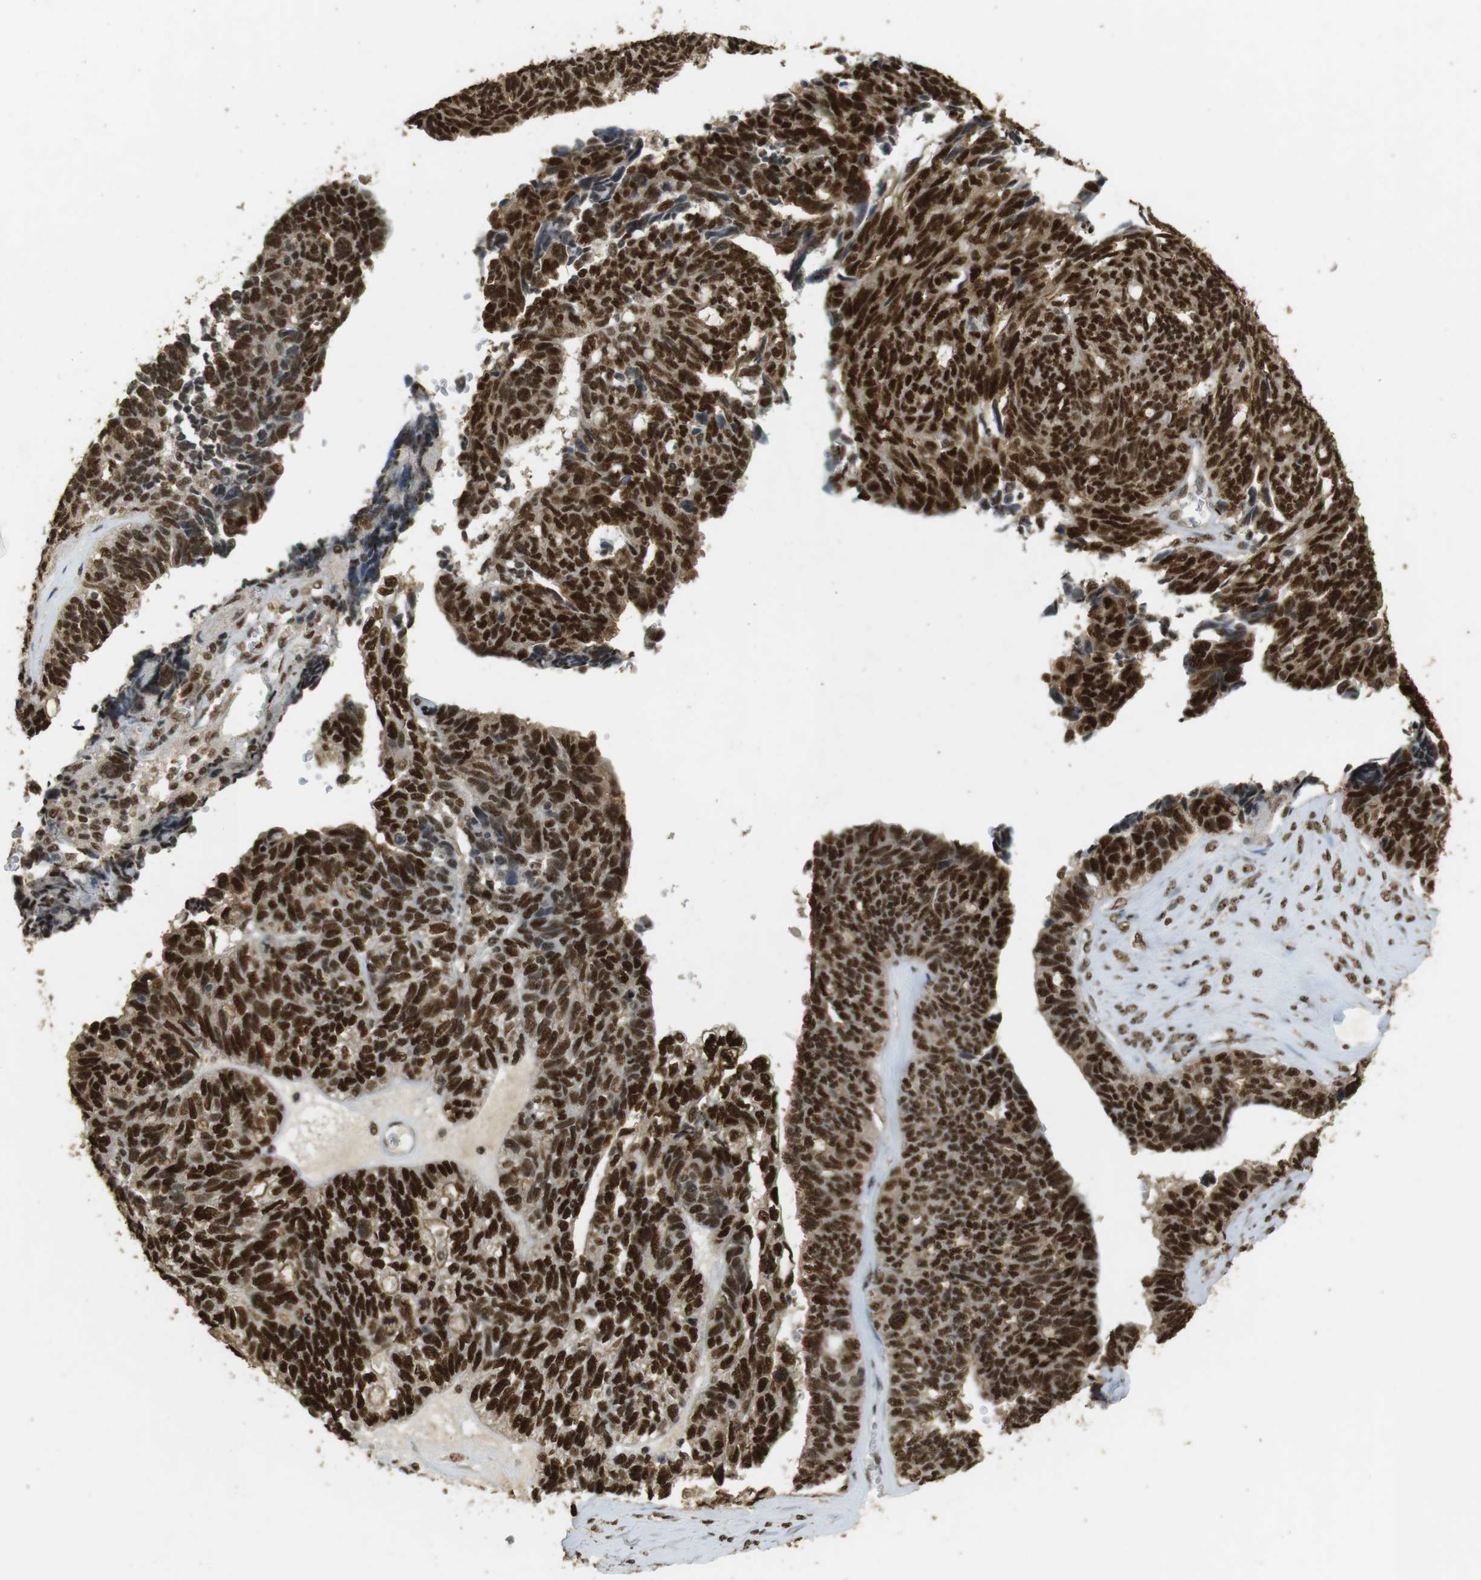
{"staining": {"intensity": "strong", "quantity": ">75%", "location": "cytoplasmic/membranous,nuclear"}, "tissue": "ovarian cancer", "cell_type": "Tumor cells", "image_type": "cancer", "snomed": [{"axis": "morphology", "description": "Cystadenocarcinoma, serous, NOS"}, {"axis": "topography", "description": "Ovary"}], "caption": "High-magnification brightfield microscopy of ovarian cancer stained with DAB (brown) and counterstained with hematoxylin (blue). tumor cells exhibit strong cytoplasmic/membranous and nuclear expression is identified in approximately>75% of cells. (Brightfield microscopy of DAB IHC at high magnification).", "gene": "GATA4", "patient": {"sex": "female", "age": 79}}